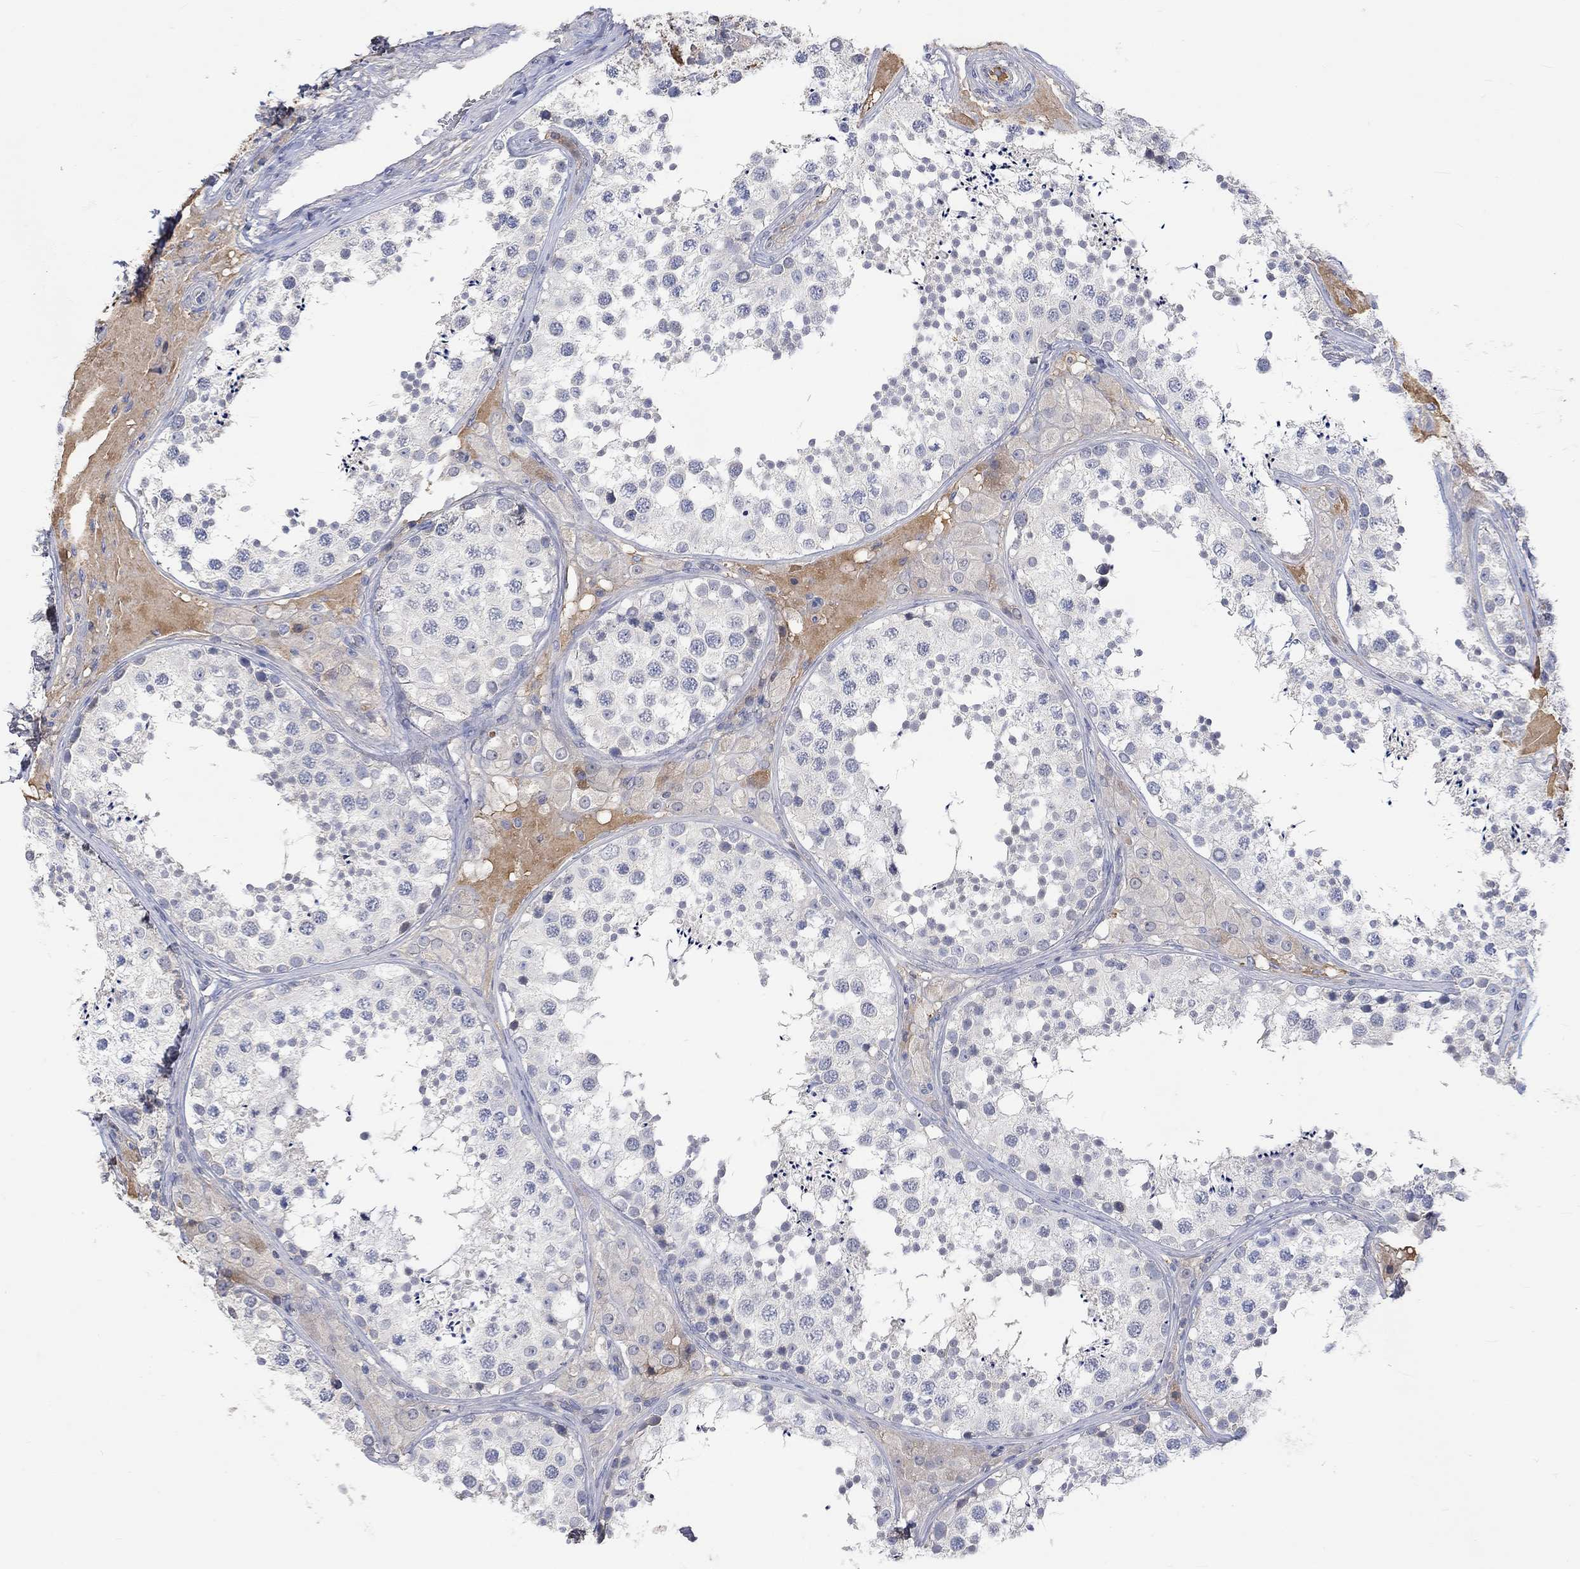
{"staining": {"intensity": "negative", "quantity": "none", "location": "none"}, "tissue": "testis", "cell_type": "Cells in seminiferous ducts", "image_type": "normal", "snomed": [{"axis": "morphology", "description": "Normal tissue, NOS"}, {"axis": "topography", "description": "Testis"}], "caption": "Protein analysis of unremarkable testis shows no significant expression in cells in seminiferous ducts.", "gene": "MSTN", "patient": {"sex": "male", "age": 34}}